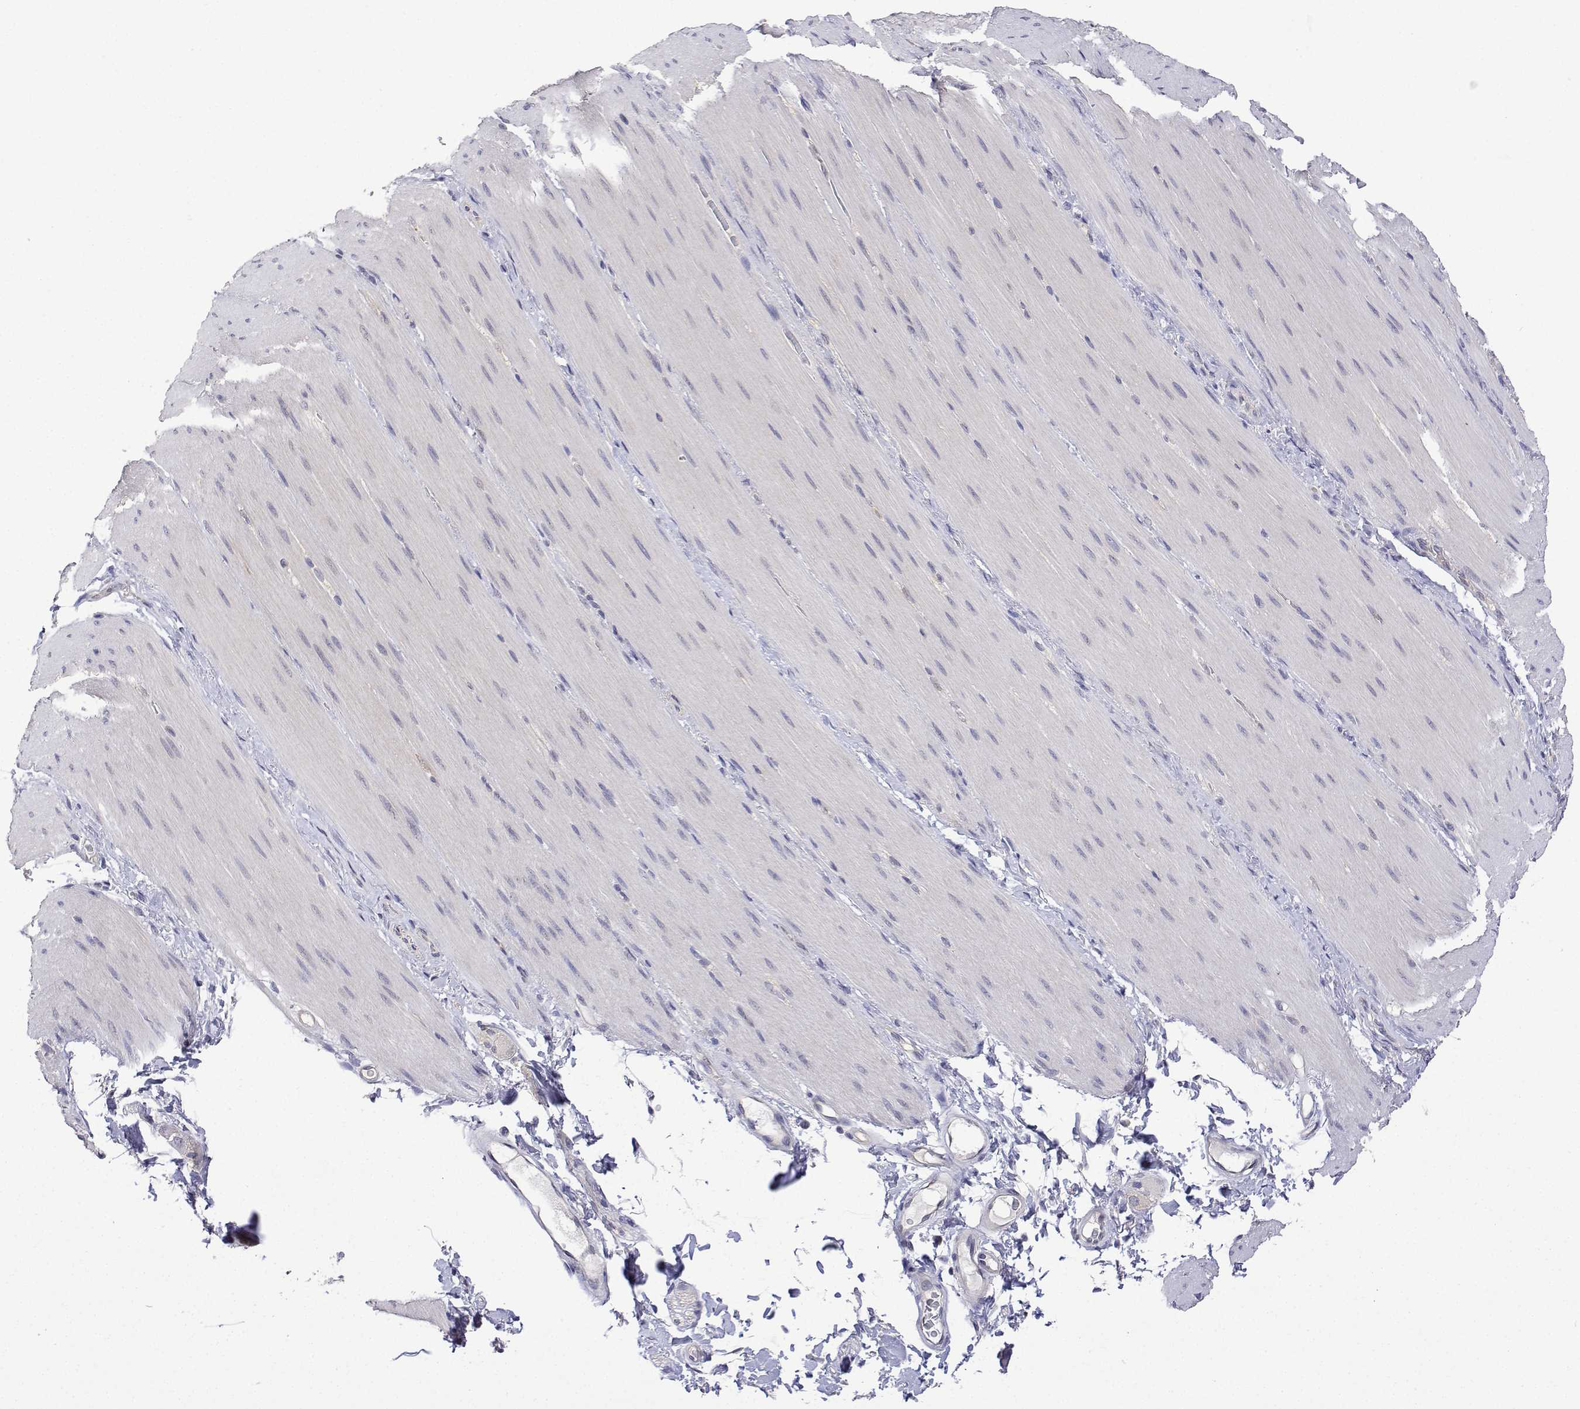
{"staining": {"intensity": "negative", "quantity": "none", "location": "none"}, "tissue": "smooth muscle", "cell_type": "Smooth muscle cells", "image_type": "normal", "snomed": [{"axis": "morphology", "description": "Normal tissue, NOS"}, {"axis": "topography", "description": "Smooth muscle"}, {"axis": "topography", "description": "Colon"}], "caption": "A high-resolution image shows IHC staining of benign smooth muscle, which displays no significant expression in smooth muscle cells.", "gene": "PLCB1", "patient": {"sex": "male", "age": 73}}